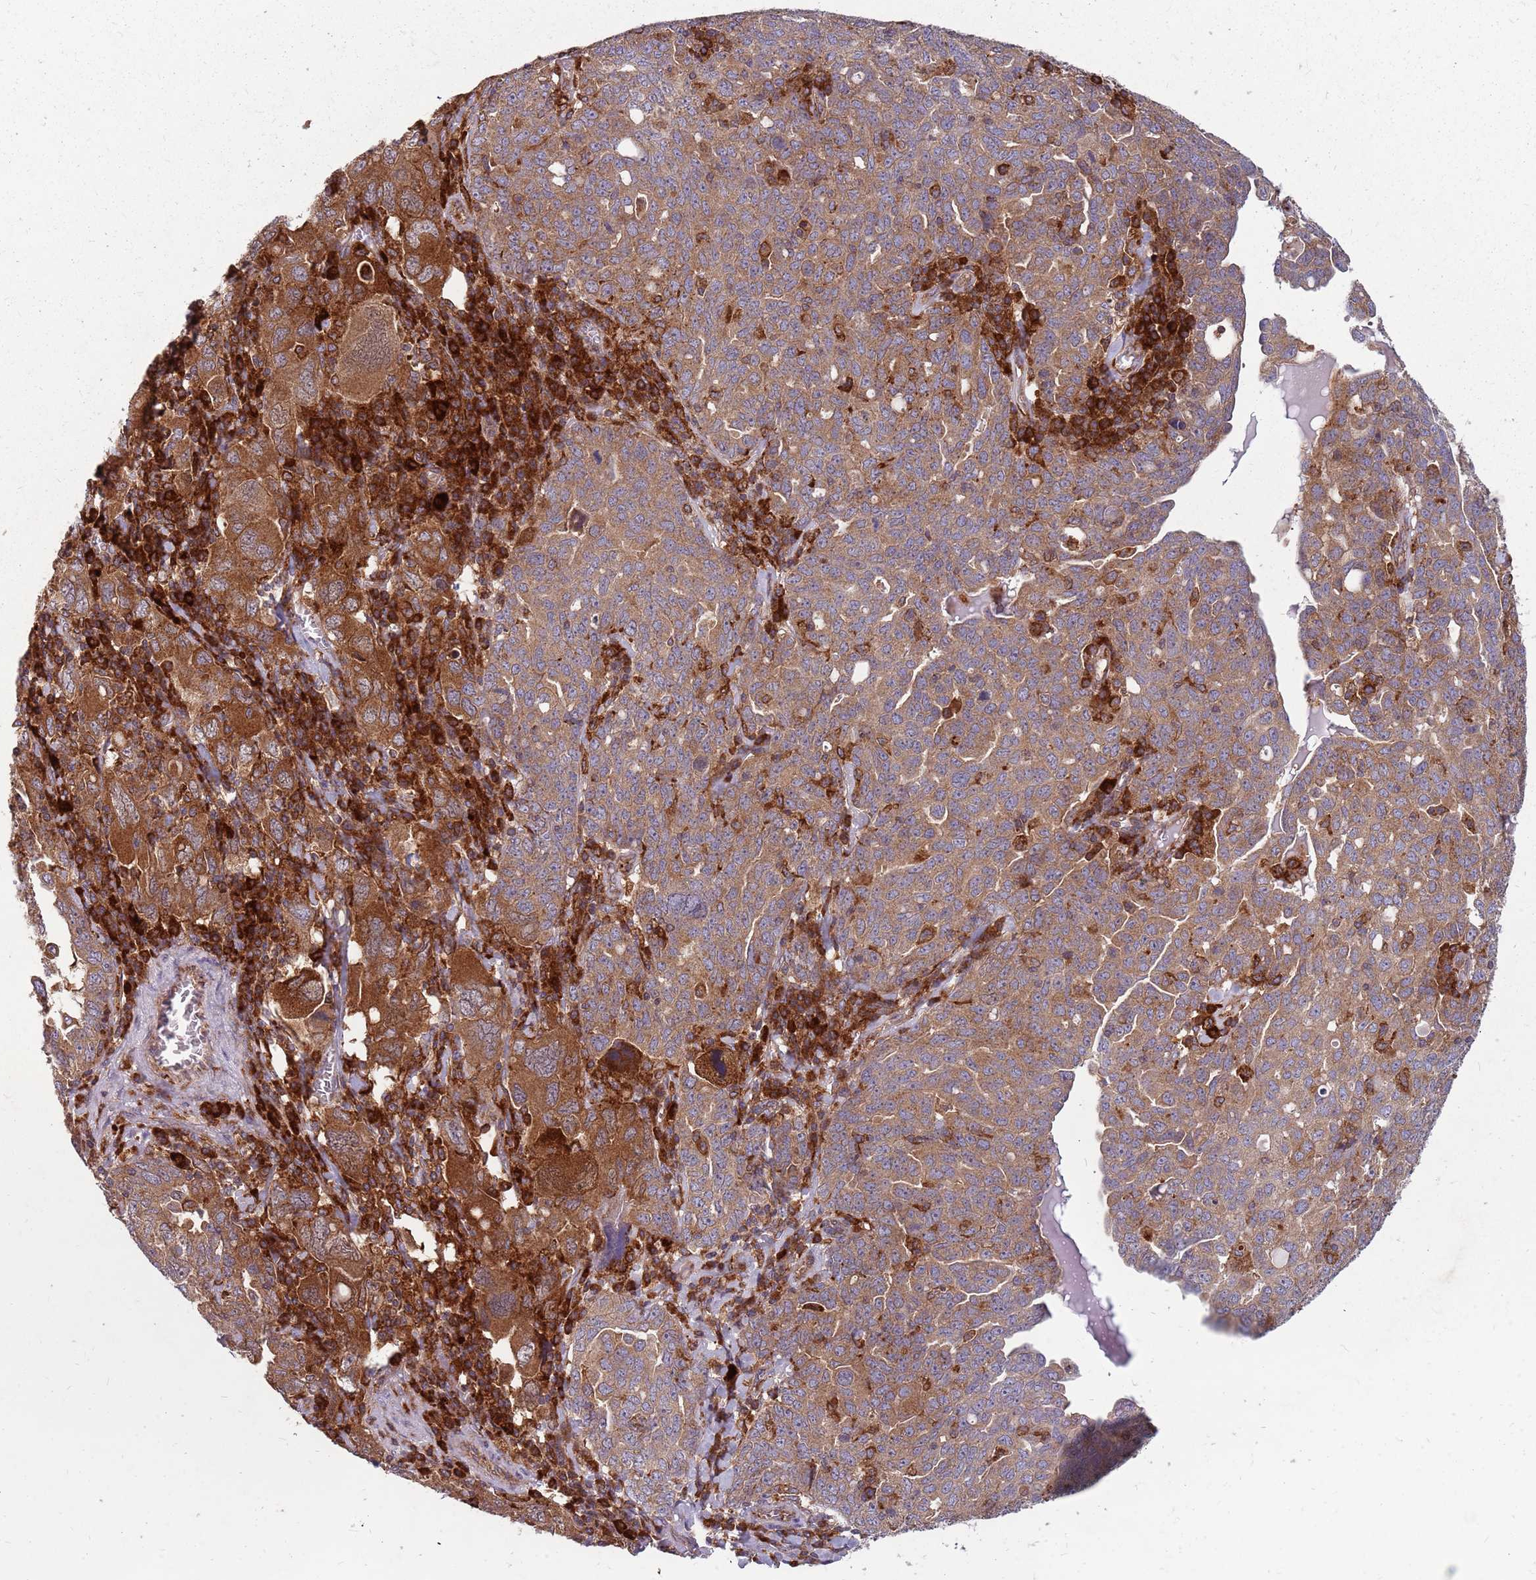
{"staining": {"intensity": "moderate", "quantity": ">75%", "location": "cytoplasmic/membranous"}, "tissue": "ovarian cancer", "cell_type": "Tumor cells", "image_type": "cancer", "snomed": [{"axis": "morphology", "description": "Carcinoma, endometroid"}, {"axis": "topography", "description": "Ovary"}], "caption": "Immunohistochemical staining of ovarian cancer (endometroid carcinoma) reveals medium levels of moderate cytoplasmic/membranous protein positivity in about >75% of tumor cells.", "gene": "NME4", "patient": {"sex": "female", "age": 62}}